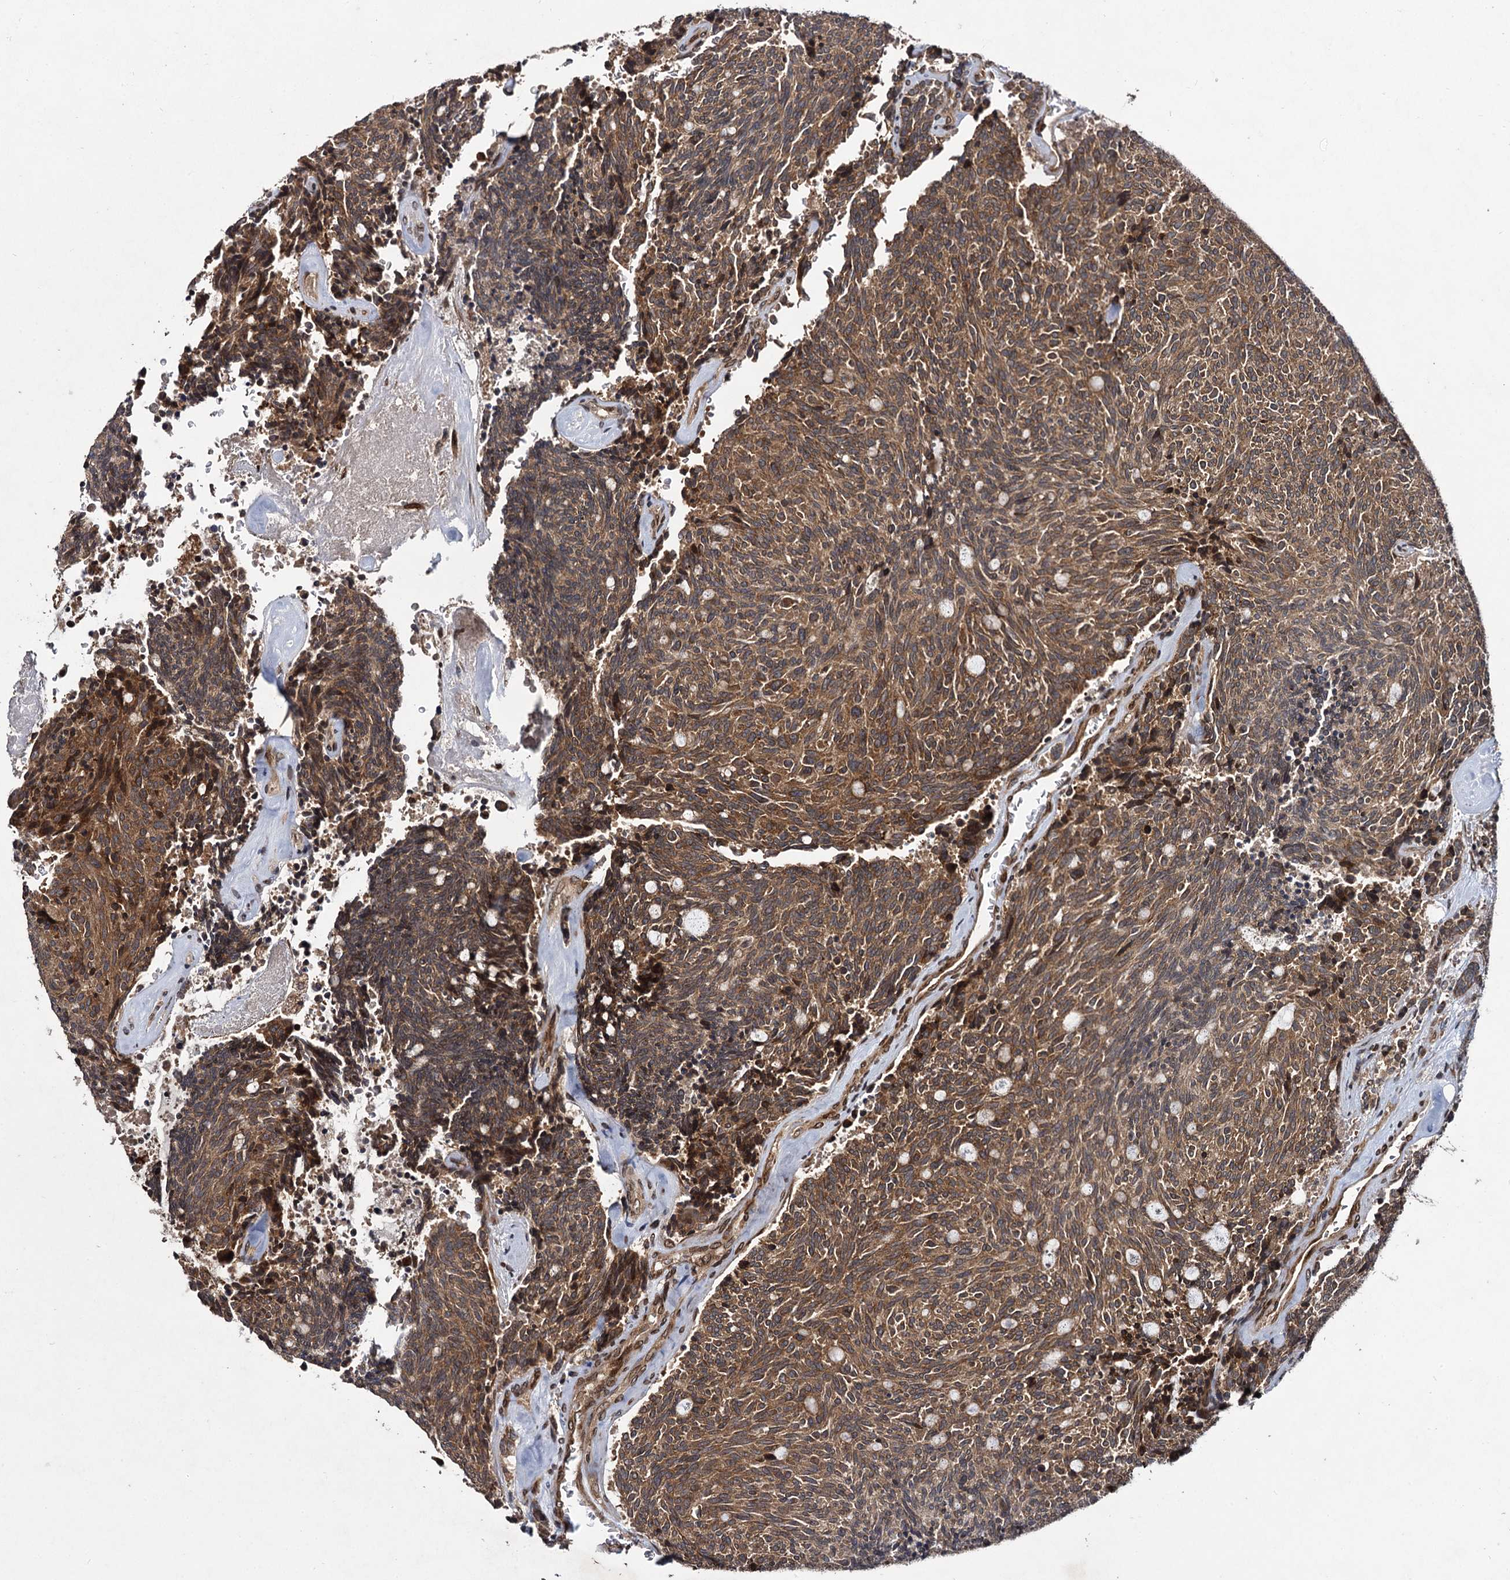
{"staining": {"intensity": "moderate", "quantity": ">75%", "location": "cytoplasmic/membranous"}, "tissue": "carcinoid", "cell_type": "Tumor cells", "image_type": "cancer", "snomed": [{"axis": "morphology", "description": "Carcinoid, malignant, NOS"}, {"axis": "topography", "description": "Pancreas"}], "caption": "Malignant carcinoid stained with a protein marker demonstrates moderate staining in tumor cells.", "gene": "DCP1B", "patient": {"sex": "female", "age": 54}}